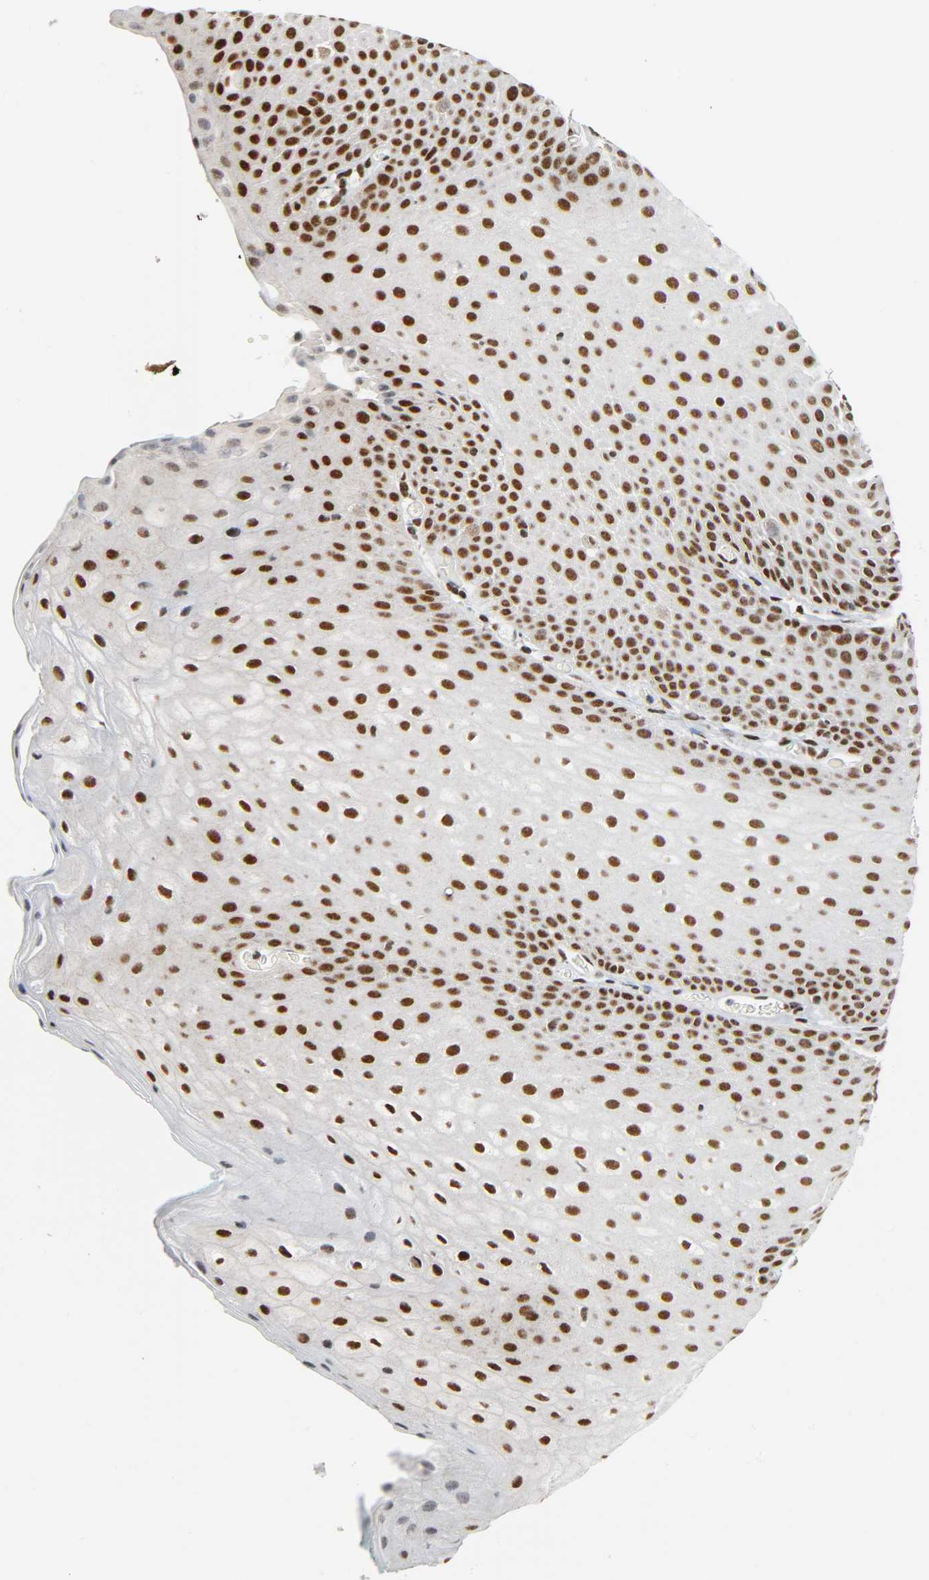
{"staining": {"intensity": "strong", "quantity": ">75%", "location": "nuclear"}, "tissue": "skin", "cell_type": "Epidermal cells", "image_type": "normal", "snomed": [{"axis": "morphology", "description": "Normal tissue, NOS"}, {"axis": "morphology", "description": "Hemorrhoids"}, {"axis": "morphology", "description": "Inflammation, NOS"}, {"axis": "topography", "description": "Anal"}], "caption": "Protein expression analysis of benign human skin reveals strong nuclear positivity in approximately >75% of epidermal cells.", "gene": "CDK9", "patient": {"sex": "male", "age": 60}}